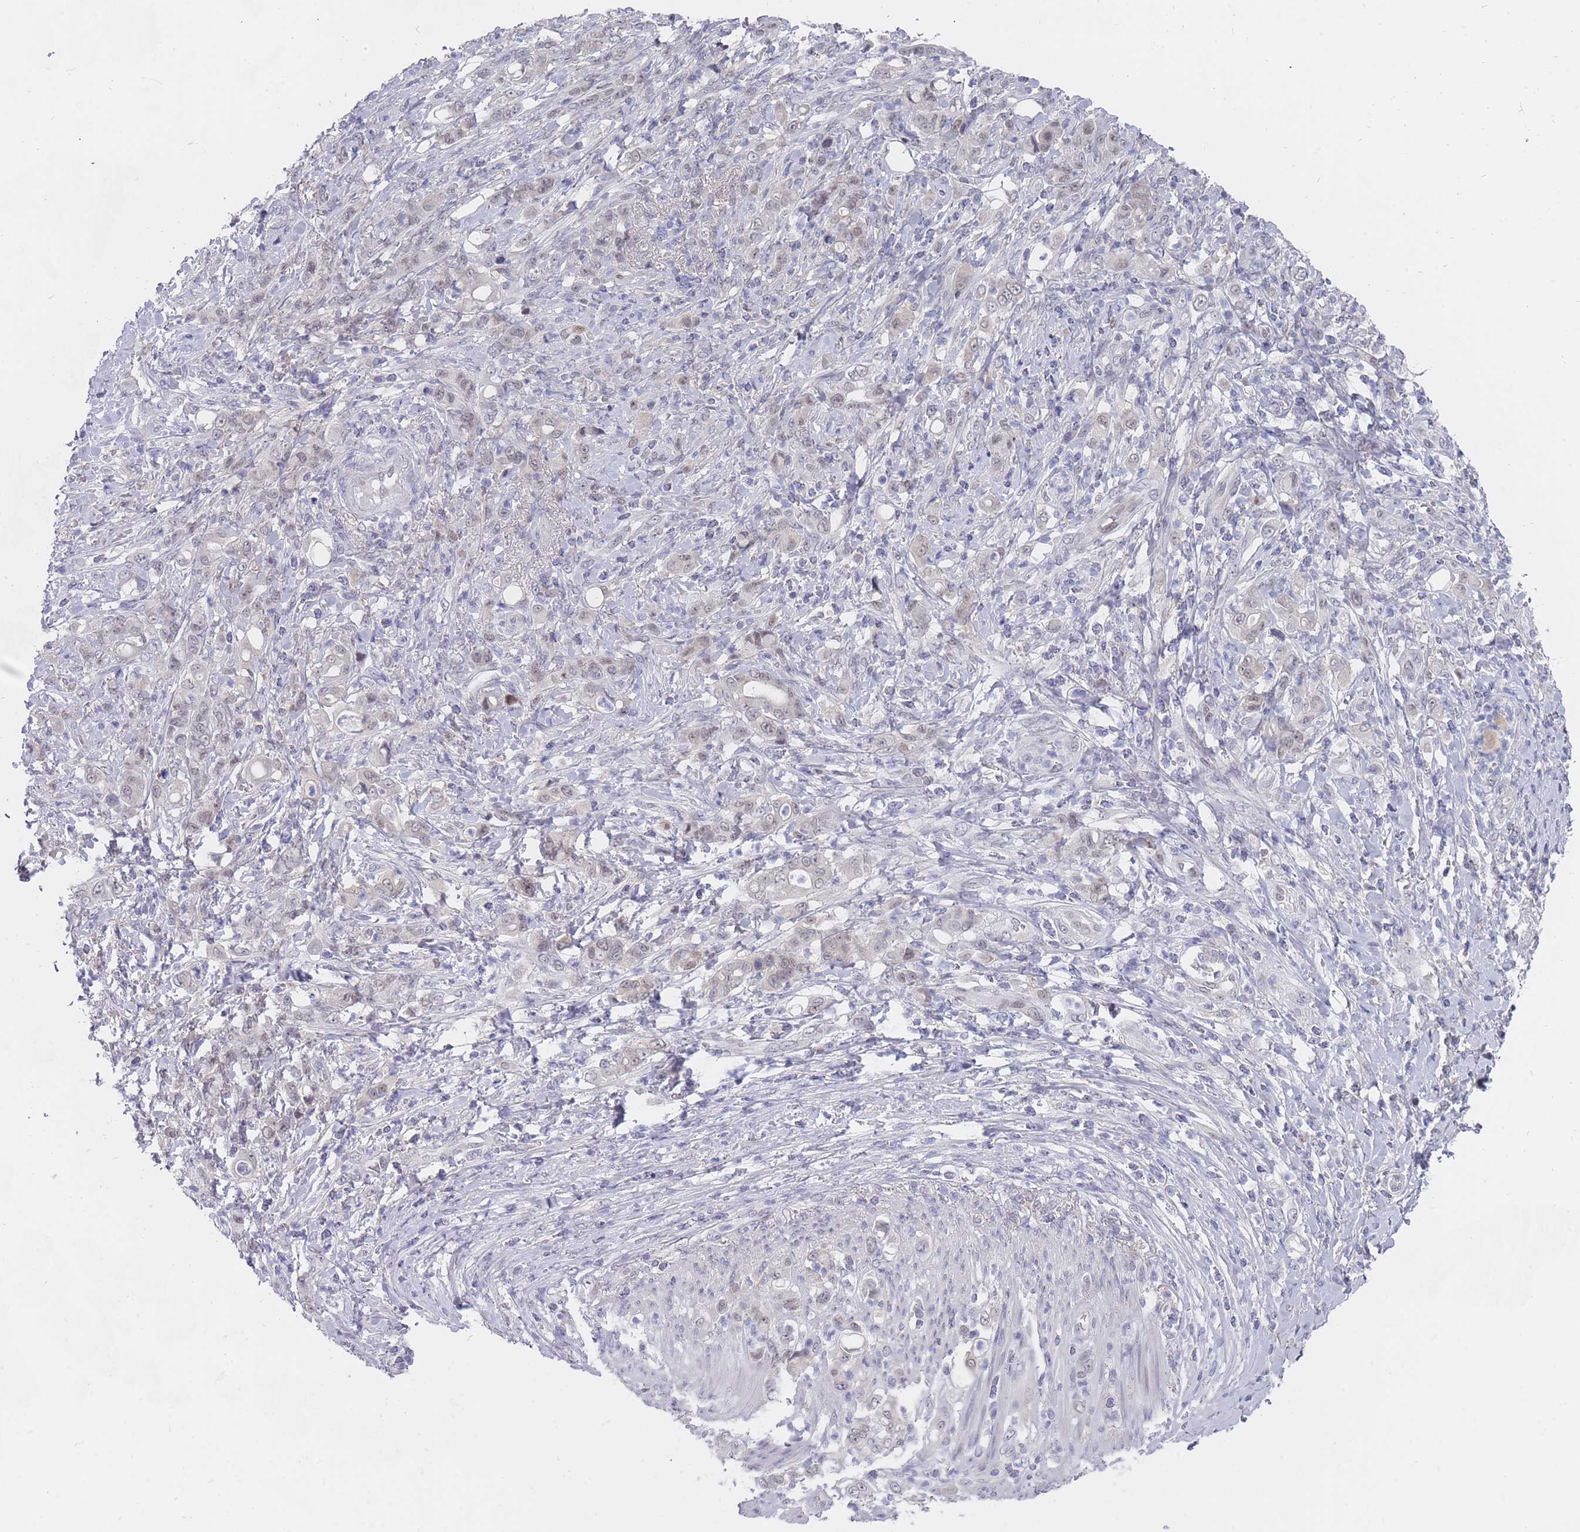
{"staining": {"intensity": "negative", "quantity": "none", "location": "none"}, "tissue": "stomach cancer", "cell_type": "Tumor cells", "image_type": "cancer", "snomed": [{"axis": "morphology", "description": "Normal tissue, NOS"}, {"axis": "morphology", "description": "Adenocarcinoma, NOS"}, {"axis": "topography", "description": "Stomach"}], "caption": "Protein analysis of stomach adenocarcinoma demonstrates no significant positivity in tumor cells.", "gene": "GINS1", "patient": {"sex": "female", "age": 79}}